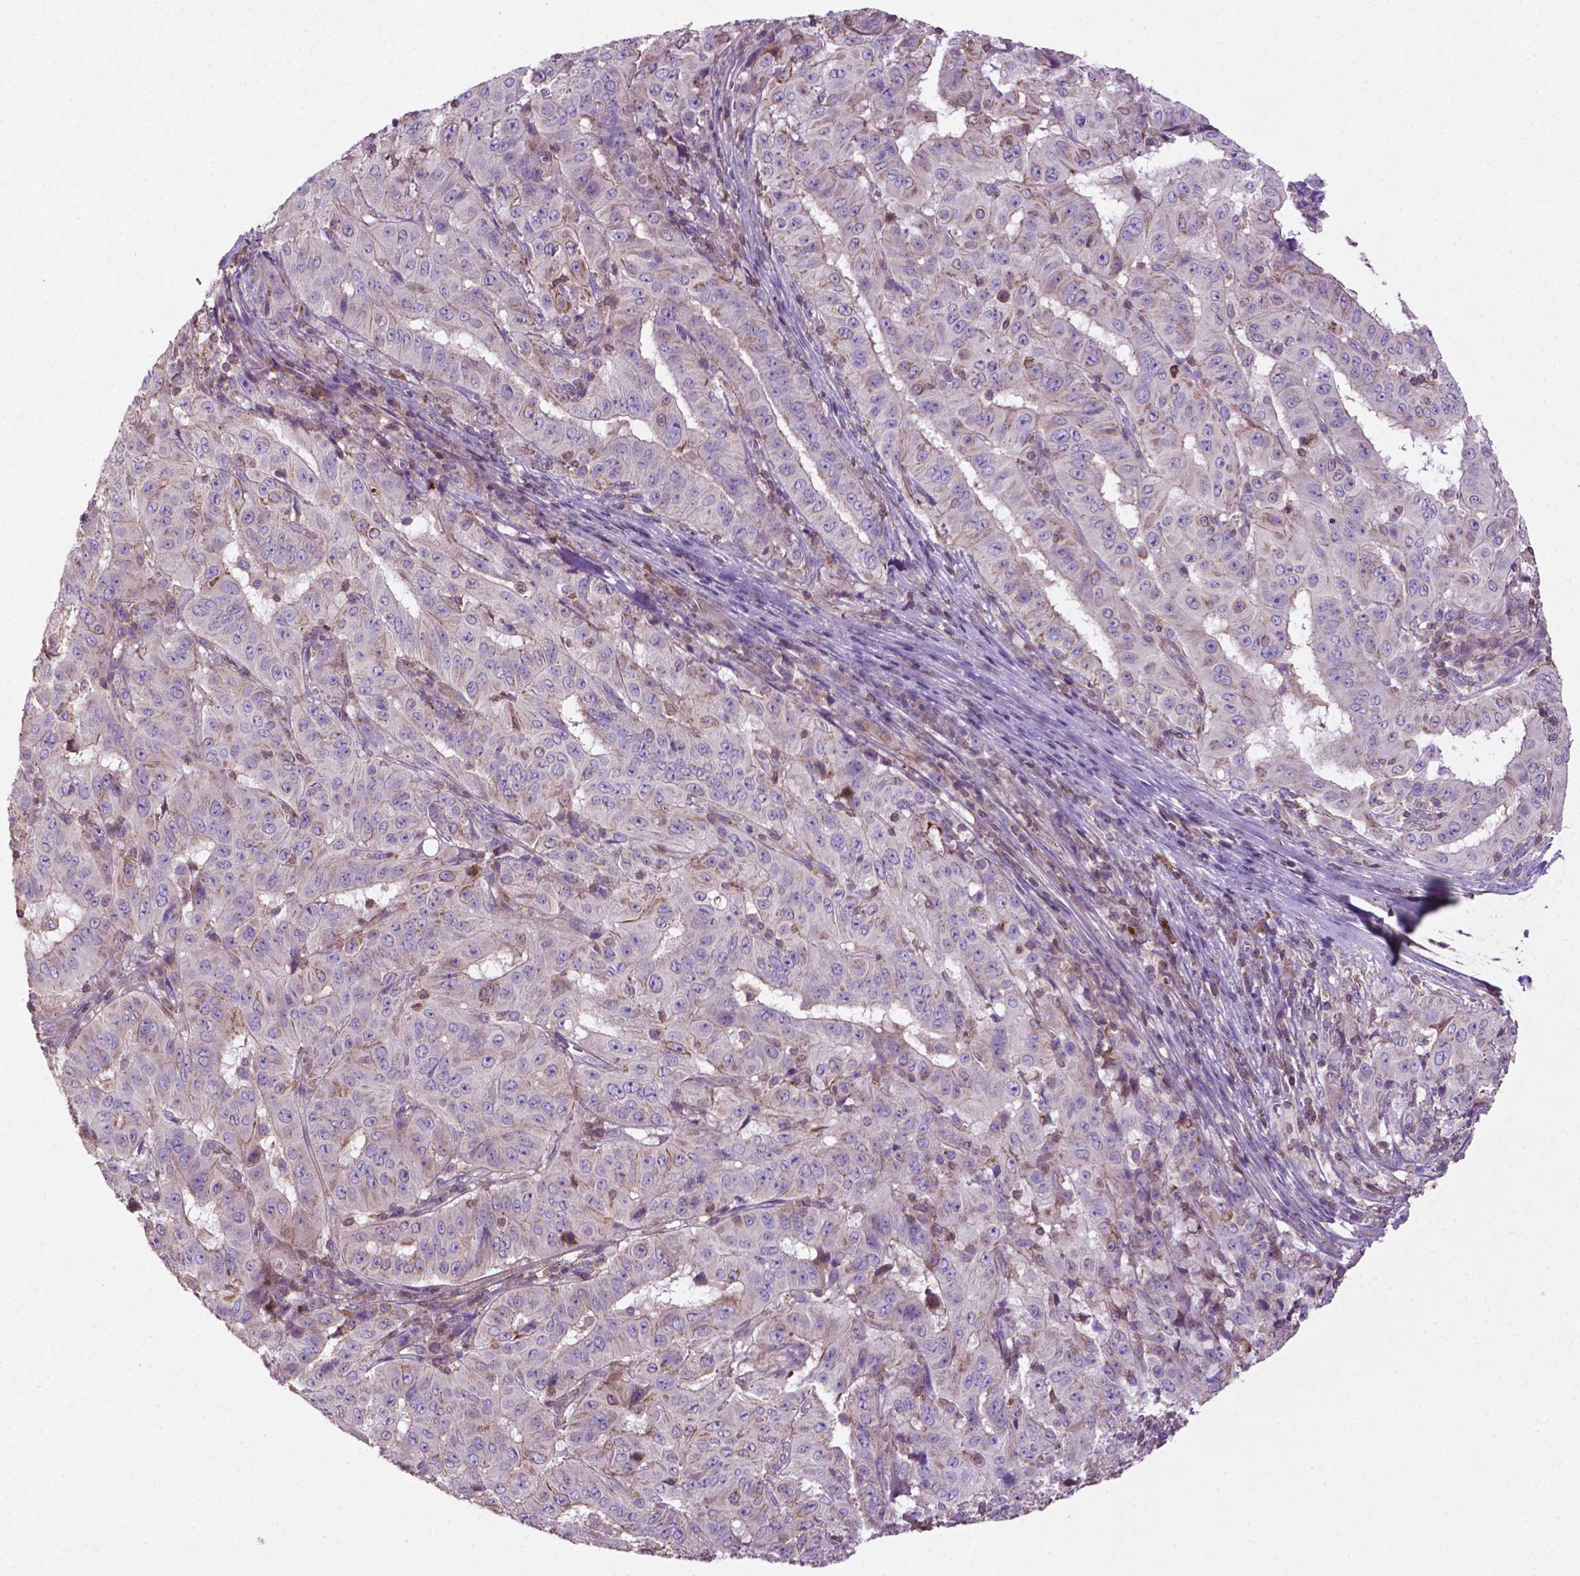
{"staining": {"intensity": "negative", "quantity": "none", "location": "none"}, "tissue": "pancreatic cancer", "cell_type": "Tumor cells", "image_type": "cancer", "snomed": [{"axis": "morphology", "description": "Adenocarcinoma, NOS"}, {"axis": "topography", "description": "Pancreas"}], "caption": "High power microscopy image of an IHC histopathology image of adenocarcinoma (pancreatic), revealing no significant positivity in tumor cells.", "gene": "BMP4", "patient": {"sex": "male", "age": 63}}